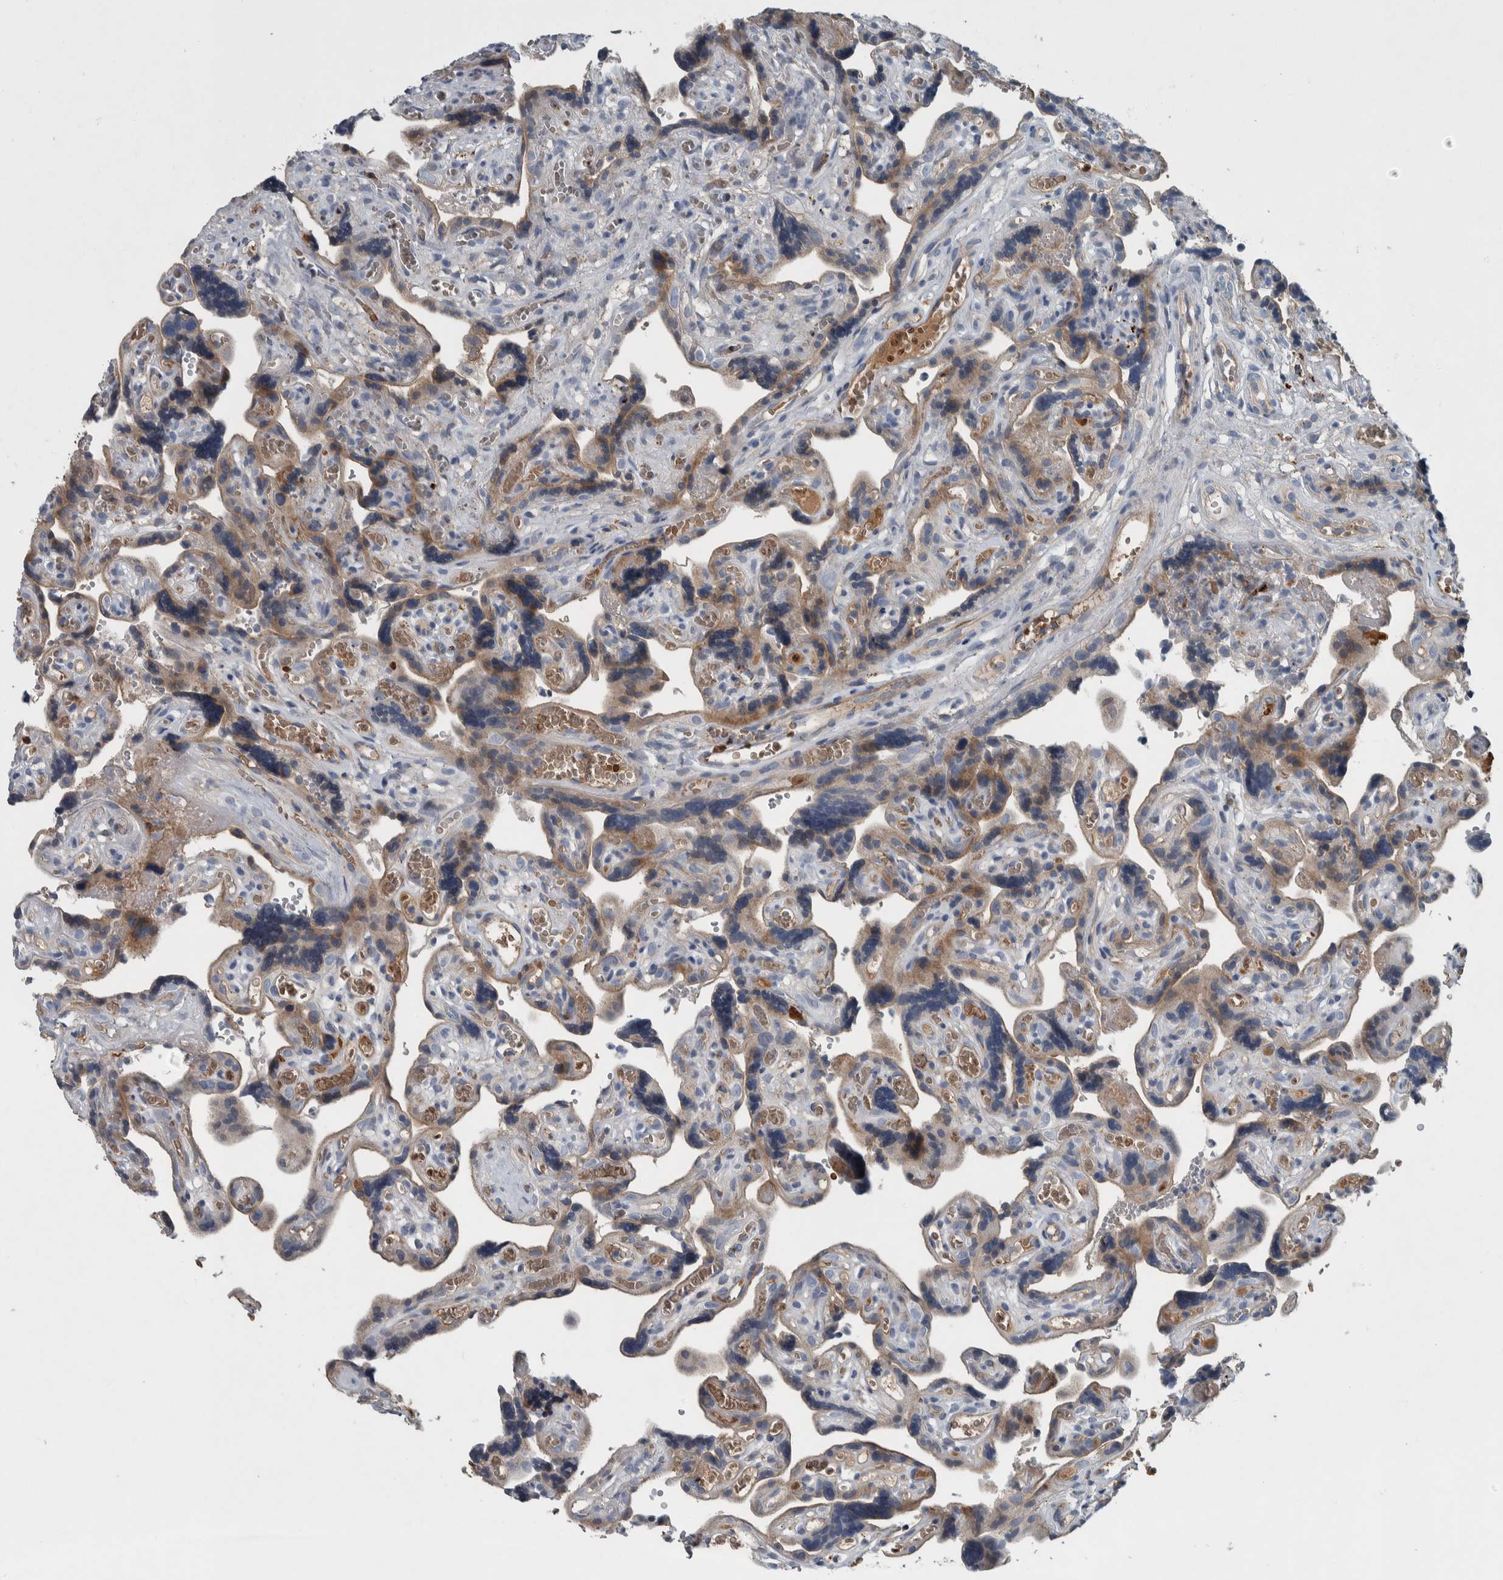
{"staining": {"intensity": "moderate", "quantity": "25%-75%", "location": "cytoplasmic/membranous"}, "tissue": "placenta", "cell_type": "Trophoblastic cells", "image_type": "normal", "snomed": [{"axis": "morphology", "description": "Normal tissue, NOS"}, {"axis": "topography", "description": "Placenta"}], "caption": "High-power microscopy captured an IHC histopathology image of benign placenta, revealing moderate cytoplasmic/membranous staining in about 25%-75% of trophoblastic cells. The staining was performed using DAB (3,3'-diaminobenzidine), with brown indicating positive protein expression. Nuclei are stained blue with hematoxylin.", "gene": "SERPINC1", "patient": {"sex": "female", "age": 30}}